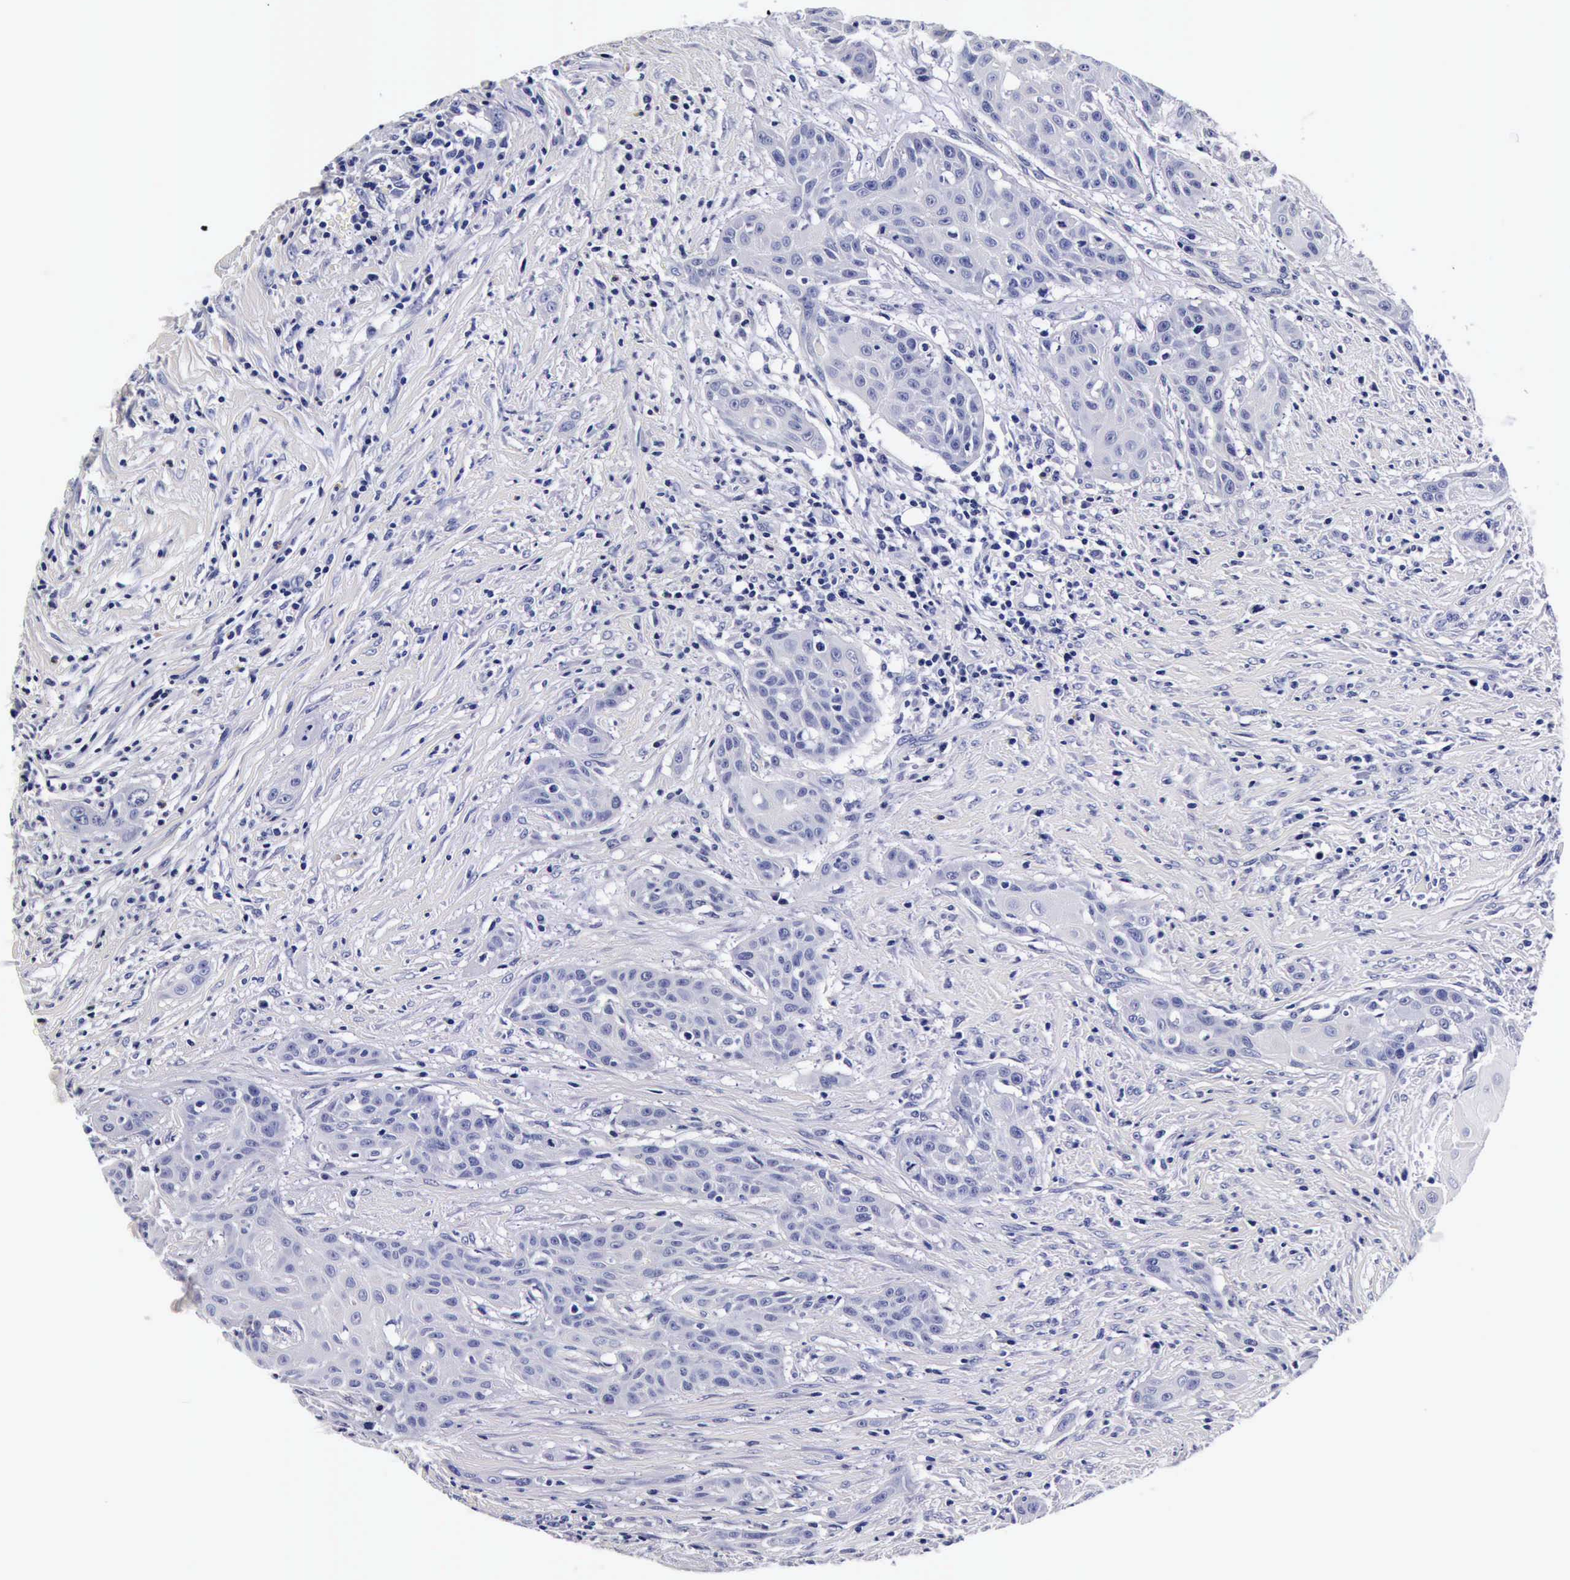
{"staining": {"intensity": "negative", "quantity": "none", "location": "none"}, "tissue": "head and neck cancer", "cell_type": "Tumor cells", "image_type": "cancer", "snomed": [{"axis": "morphology", "description": "Squamous cell carcinoma, NOS"}, {"axis": "morphology", "description": "Squamous cell carcinoma, metastatic, NOS"}, {"axis": "topography", "description": "Lymph node"}, {"axis": "topography", "description": "Salivary gland"}, {"axis": "topography", "description": "Head-Neck"}], "caption": "The immunohistochemistry image has no significant staining in tumor cells of head and neck cancer tissue.", "gene": "IAPP", "patient": {"sex": "female", "age": 74}}